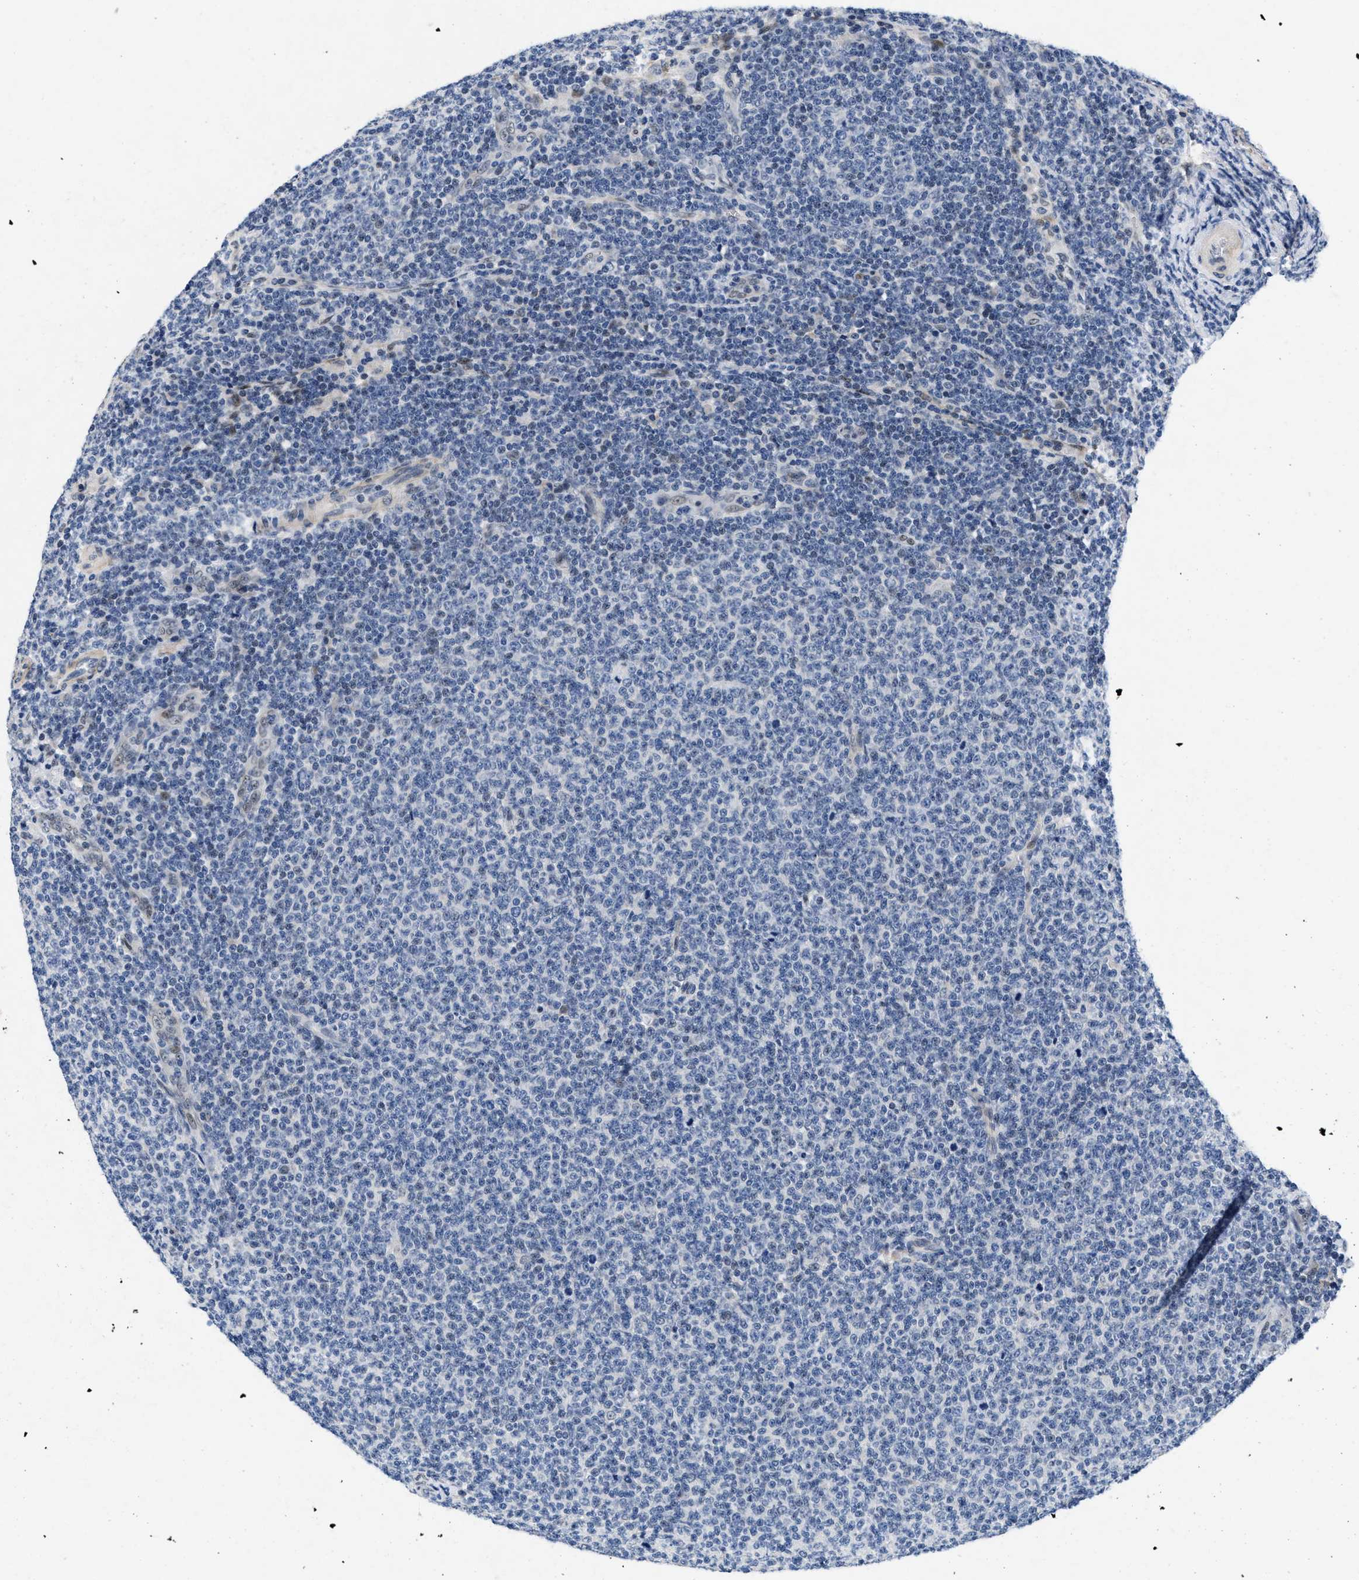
{"staining": {"intensity": "negative", "quantity": "none", "location": "none"}, "tissue": "lymphoma", "cell_type": "Tumor cells", "image_type": "cancer", "snomed": [{"axis": "morphology", "description": "Malignant lymphoma, non-Hodgkin's type, Low grade"}, {"axis": "topography", "description": "Lymph node"}], "caption": "Immunohistochemical staining of human low-grade malignant lymphoma, non-Hodgkin's type demonstrates no significant positivity in tumor cells.", "gene": "VIP", "patient": {"sex": "male", "age": 66}}